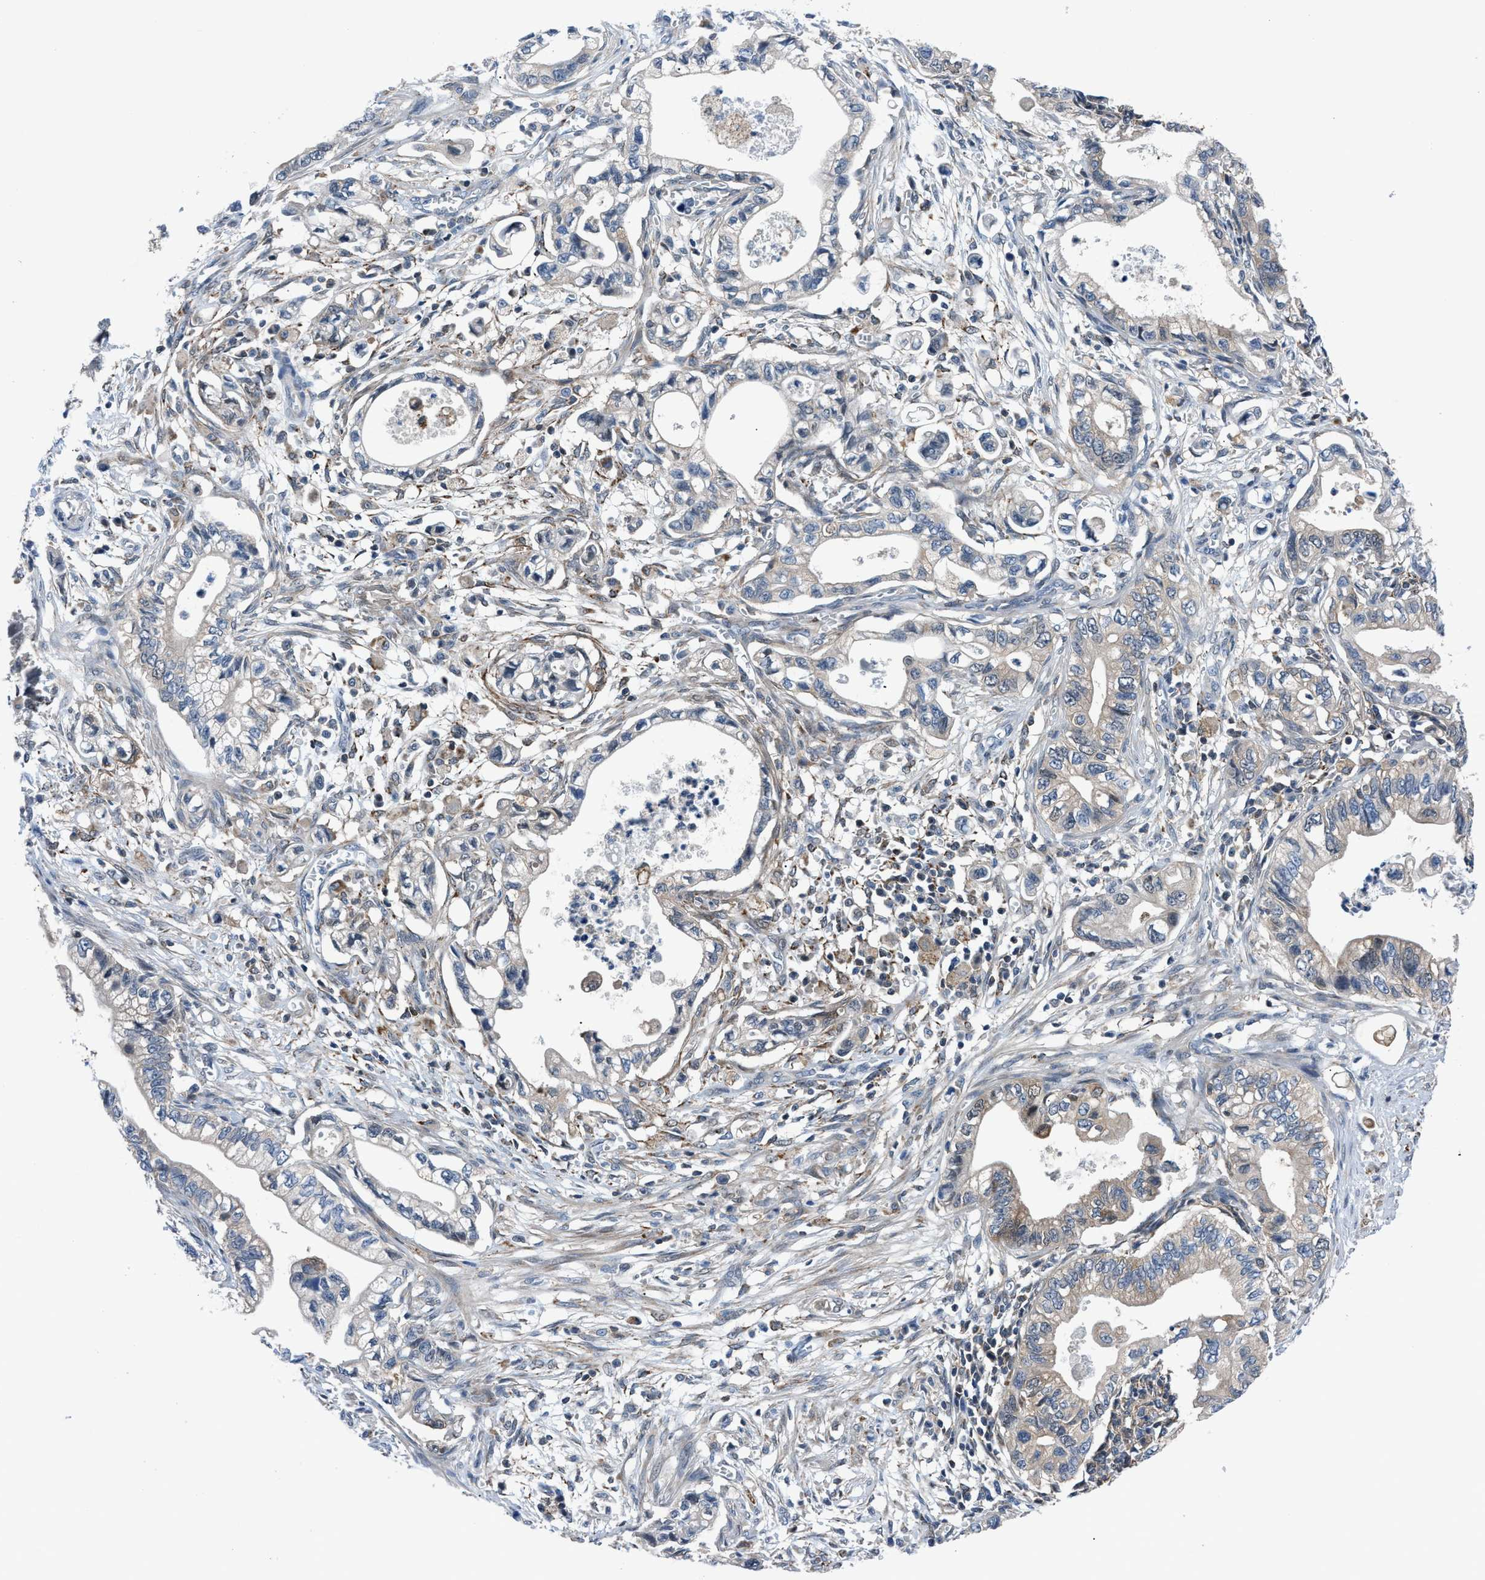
{"staining": {"intensity": "weak", "quantity": "25%-75%", "location": "cytoplasmic/membranous"}, "tissue": "pancreatic cancer", "cell_type": "Tumor cells", "image_type": "cancer", "snomed": [{"axis": "morphology", "description": "Adenocarcinoma, NOS"}, {"axis": "topography", "description": "Pancreas"}], "caption": "This photomicrograph displays immunohistochemistry staining of pancreatic cancer, with low weak cytoplasmic/membranous staining in approximately 25%-75% of tumor cells.", "gene": "TMEM45B", "patient": {"sex": "male", "age": 56}}